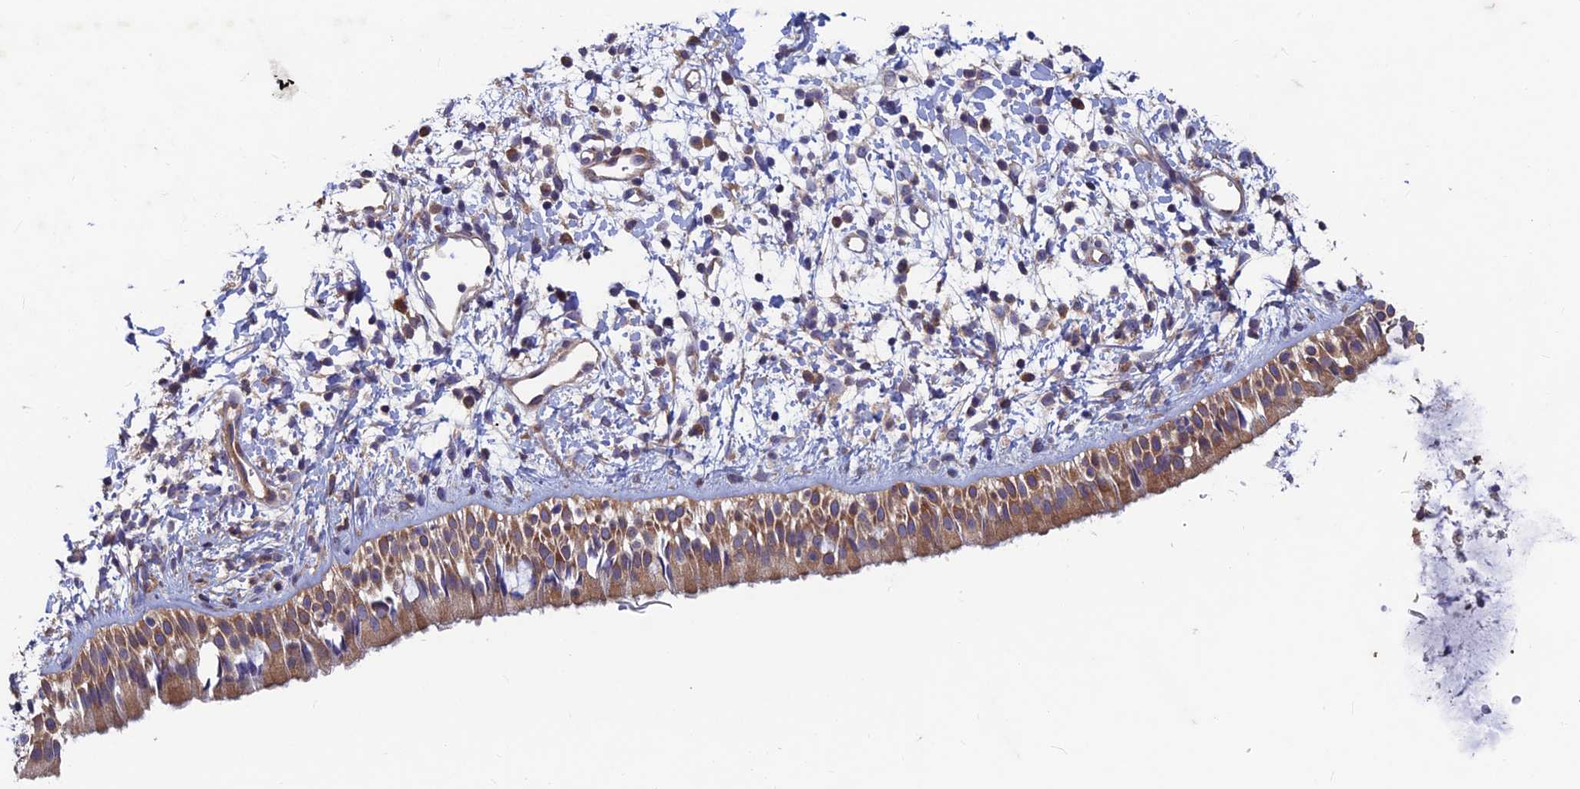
{"staining": {"intensity": "strong", "quantity": ">75%", "location": "cytoplasmic/membranous"}, "tissue": "nasopharynx", "cell_type": "Respiratory epithelial cells", "image_type": "normal", "snomed": [{"axis": "morphology", "description": "Normal tissue, NOS"}, {"axis": "topography", "description": "Nasopharynx"}], "caption": "Nasopharynx was stained to show a protein in brown. There is high levels of strong cytoplasmic/membranous expression in about >75% of respiratory epithelial cells. (IHC, brightfield microscopy, high magnification).", "gene": "NCAPG", "patient": {"sex": "male", "age": 22}}